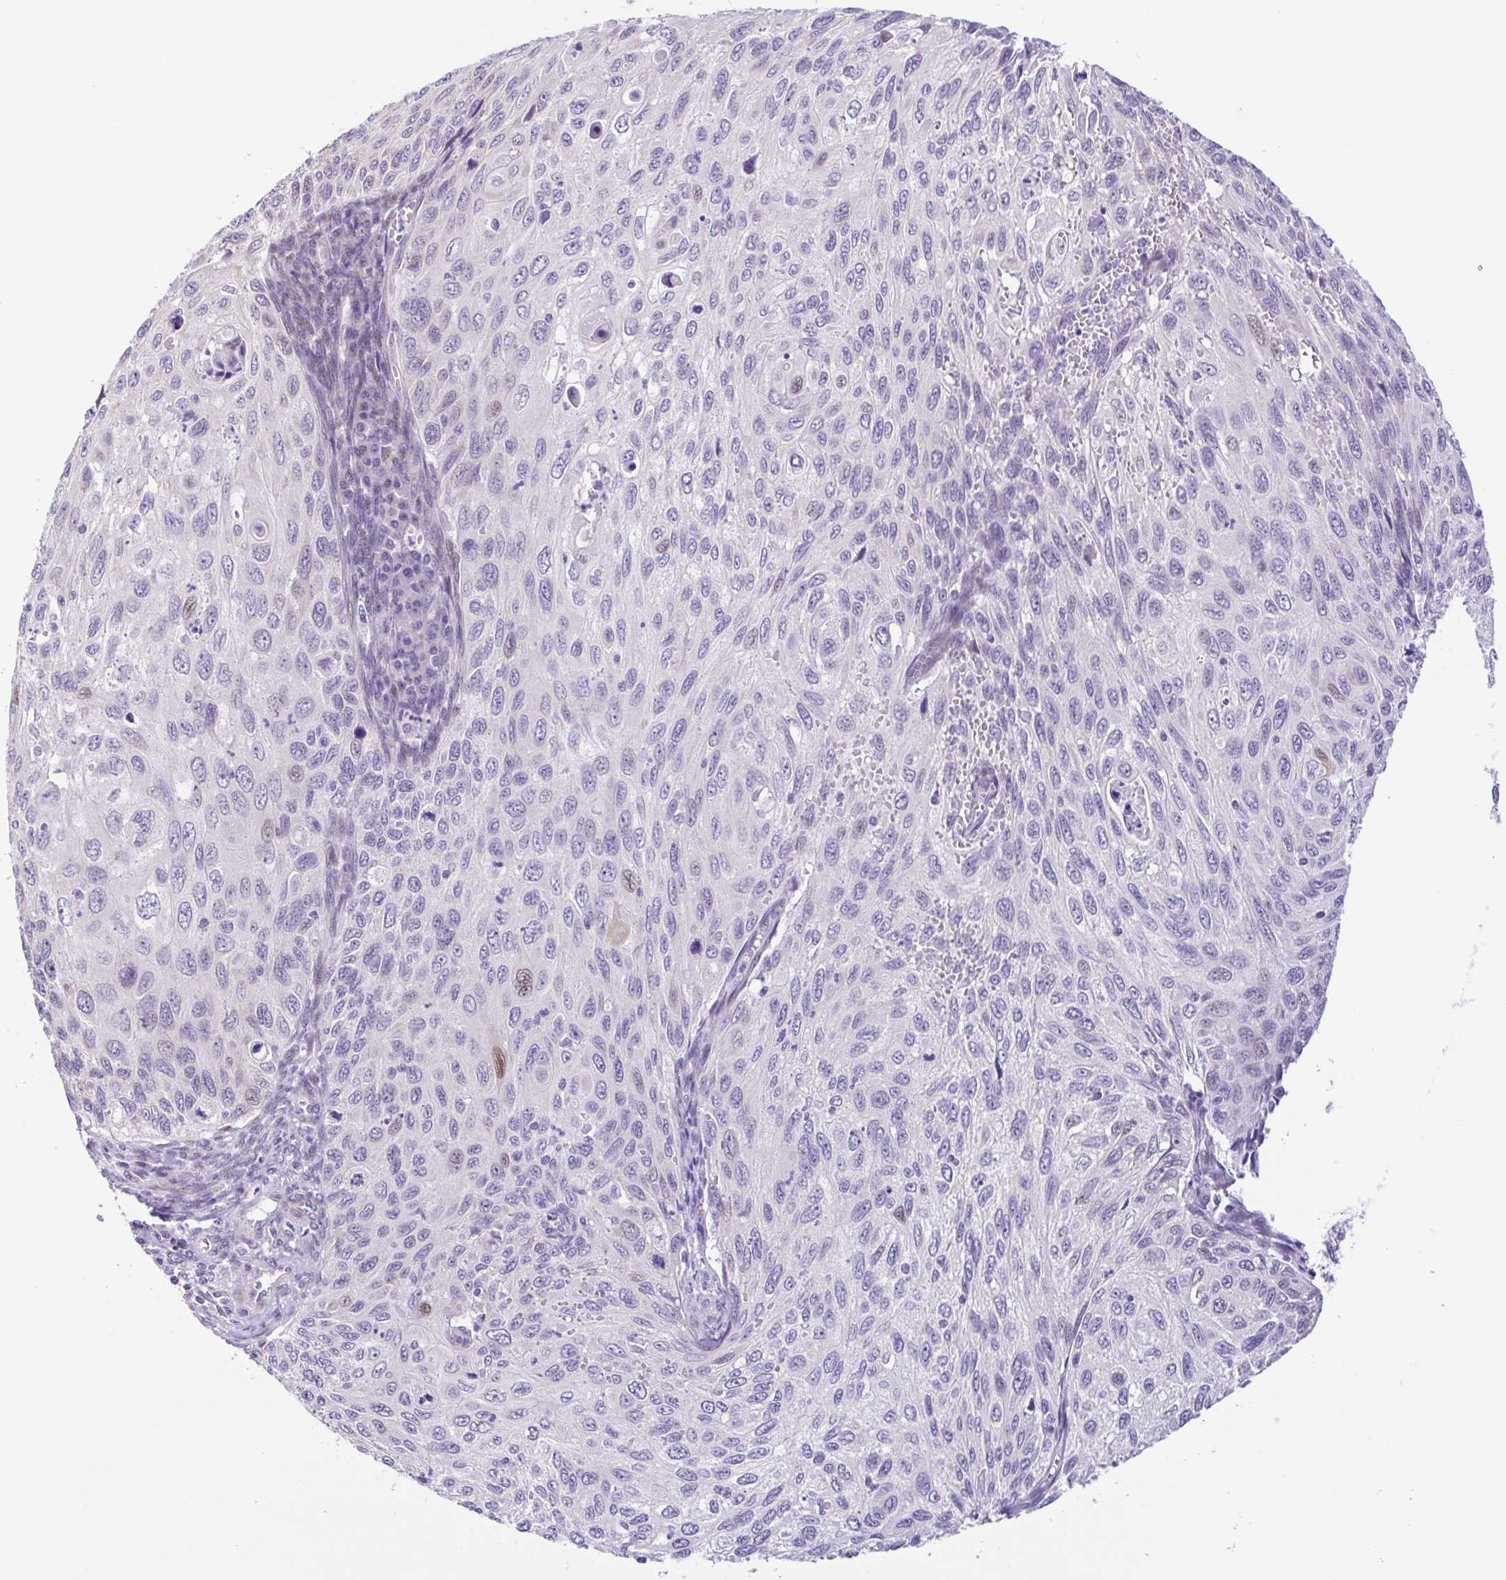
{"staining": {"intensity": "negative", "quantity": "none", "location": "none"}, "tissue": "cervical cancer", "cell_type": "Tumor cells", "image_type": "cancer", "snomed": [{"axis": "morphology", "description": "Squamous cell carcinoma, NOS"}, {"axis": "topography", "description": "Cervix"}], "caption": "Micrograph shows no protein positivity in tumor cells of squamous cell carcinoma (cervical) tissue.", "gene": "TGM3", "patient": {"sex": "female", "age": 70}}